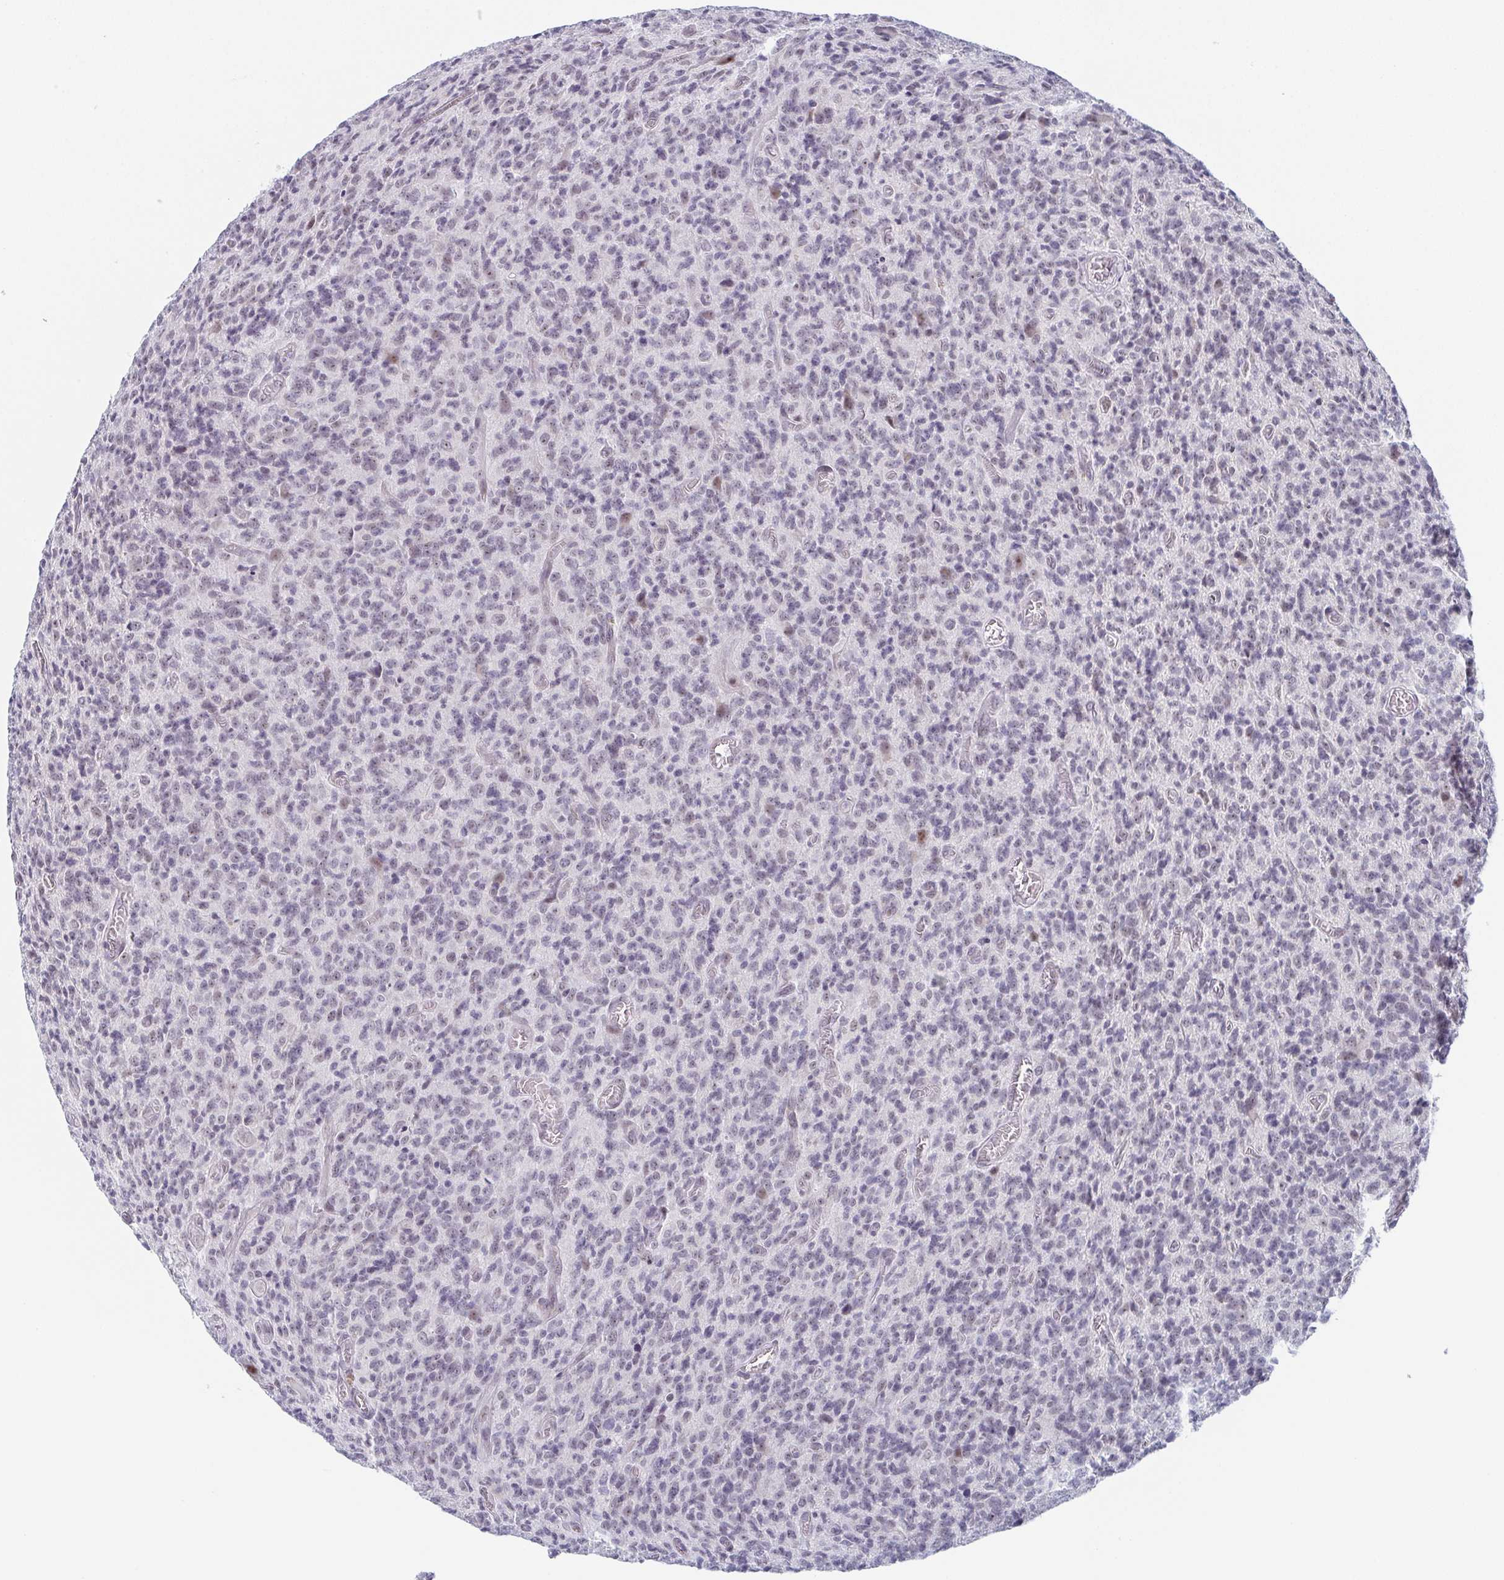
{"staining": {"intensity": "weak", "quantity": "<25%", "location": "nuclear"}, "tissue": "glioma", "cell_type": "Tumor cells", "image_type": "cancer", "snomed": [{"axis": "morphology", "description": "Glioma, malignant, High grade"}, {"axis": "topography", "description": "Brain"}], "caption": "Tumor cells are negative for brown protein staining in malignant glioma (high-grade). (DAB immunohistochemistry (IHC), high magnification).", "gene": "EXOSC7", "patient": {"sex": "male", "age": 76}}